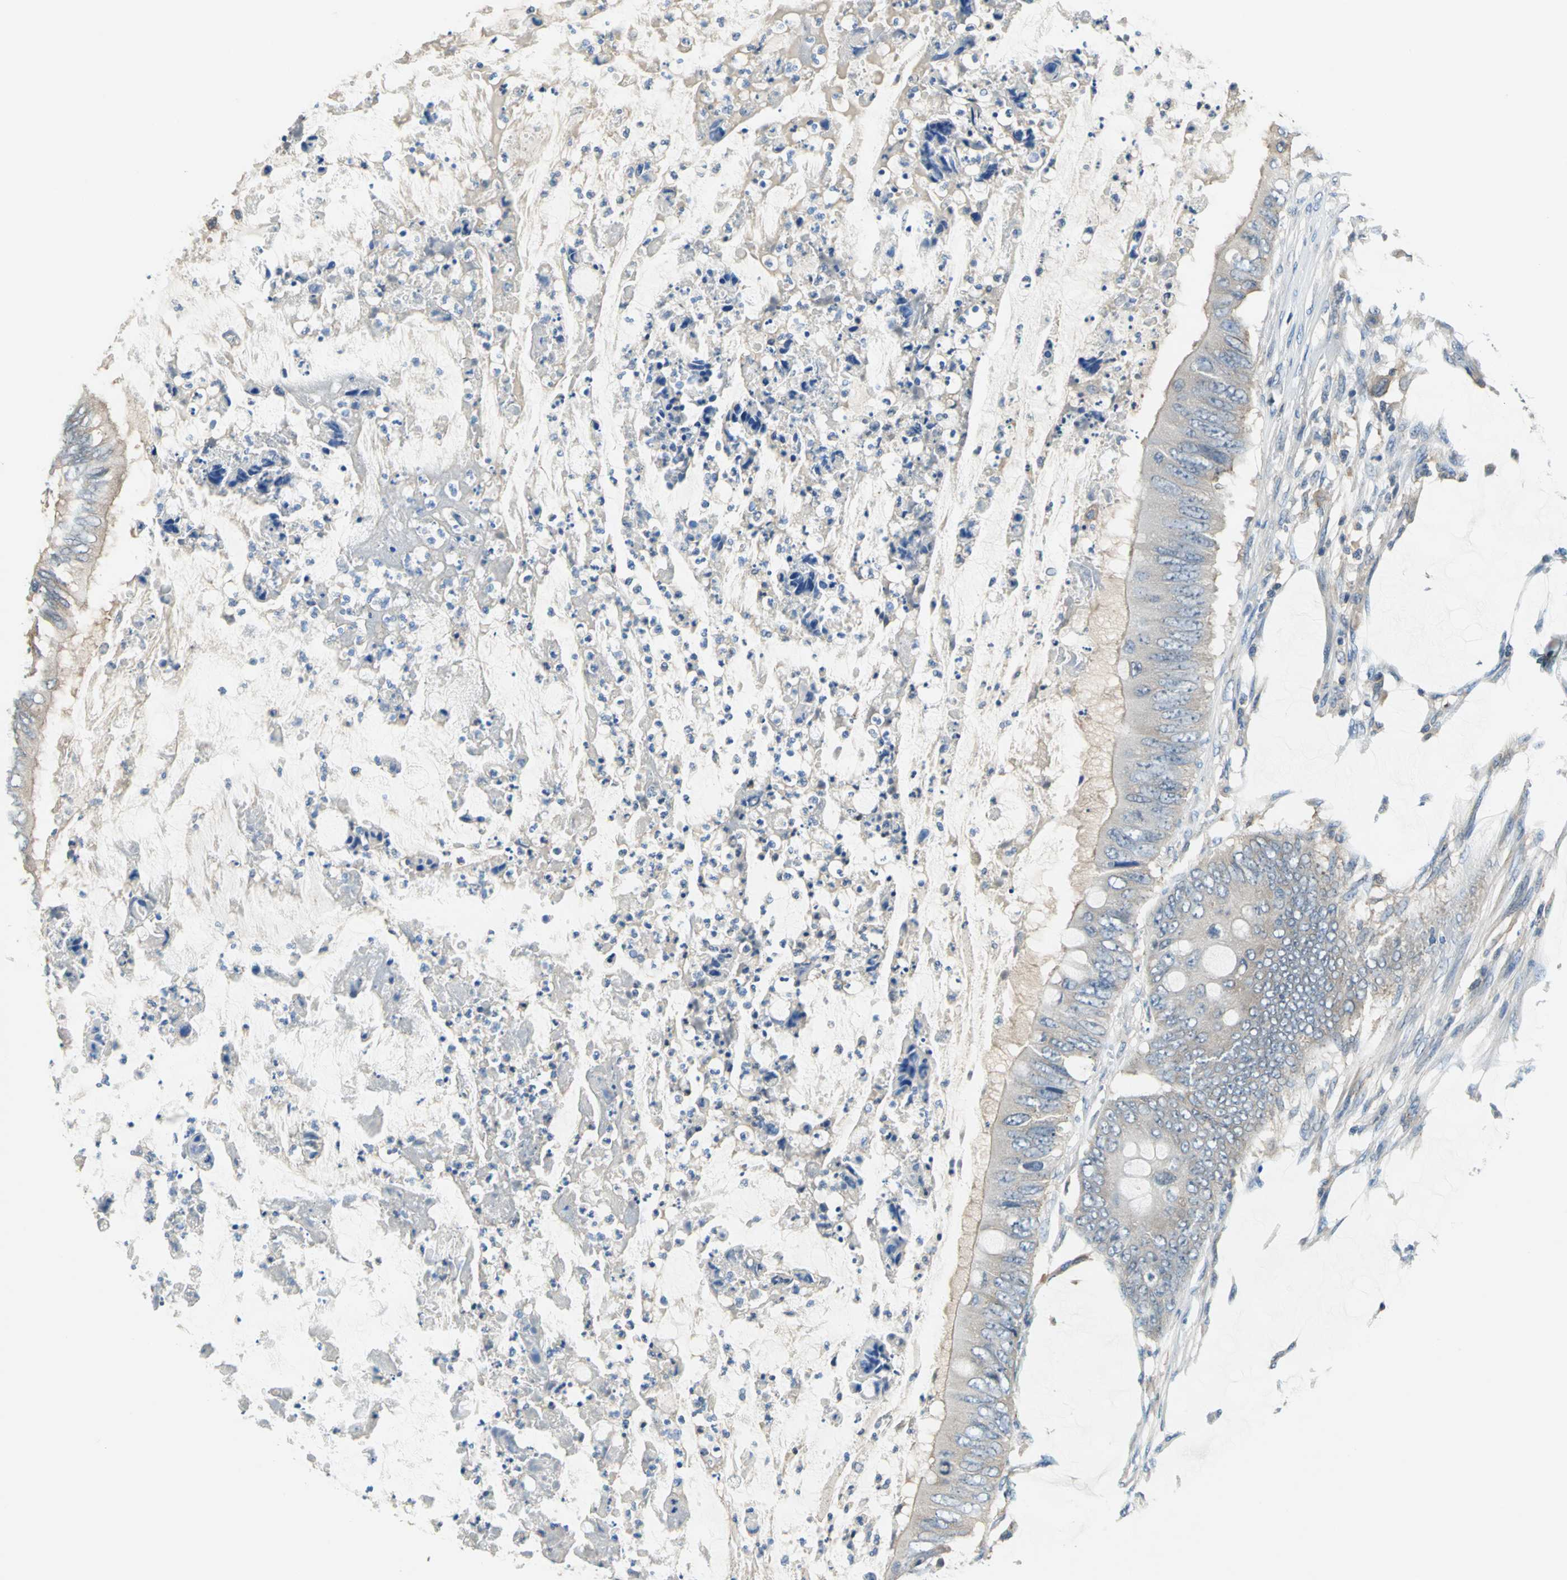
{"staining": {"intensity": "weak", "quantity": "<25%", "location": "cytoplasmic/membranous"}, "tissue": "colorectal cancer", "cell_type": "Tumor cells", "image_type": "cancer", "snomed": [{"axis": "morphology", "description": "Normal tissue, NOS"}, {"axis": "morphology", "description": "Adenocarcinoma, NOS"}, {"axis": "topography", "description": "Rectum"}, {"axis": "topography", "description": "Peripheral nerve tissue"}], "caption": "There is no significant staining in tumor cells of adenocarcinoma (colorectal).", "gene": "PRKCA", "patient": {"sex": "female", "age": 77}}